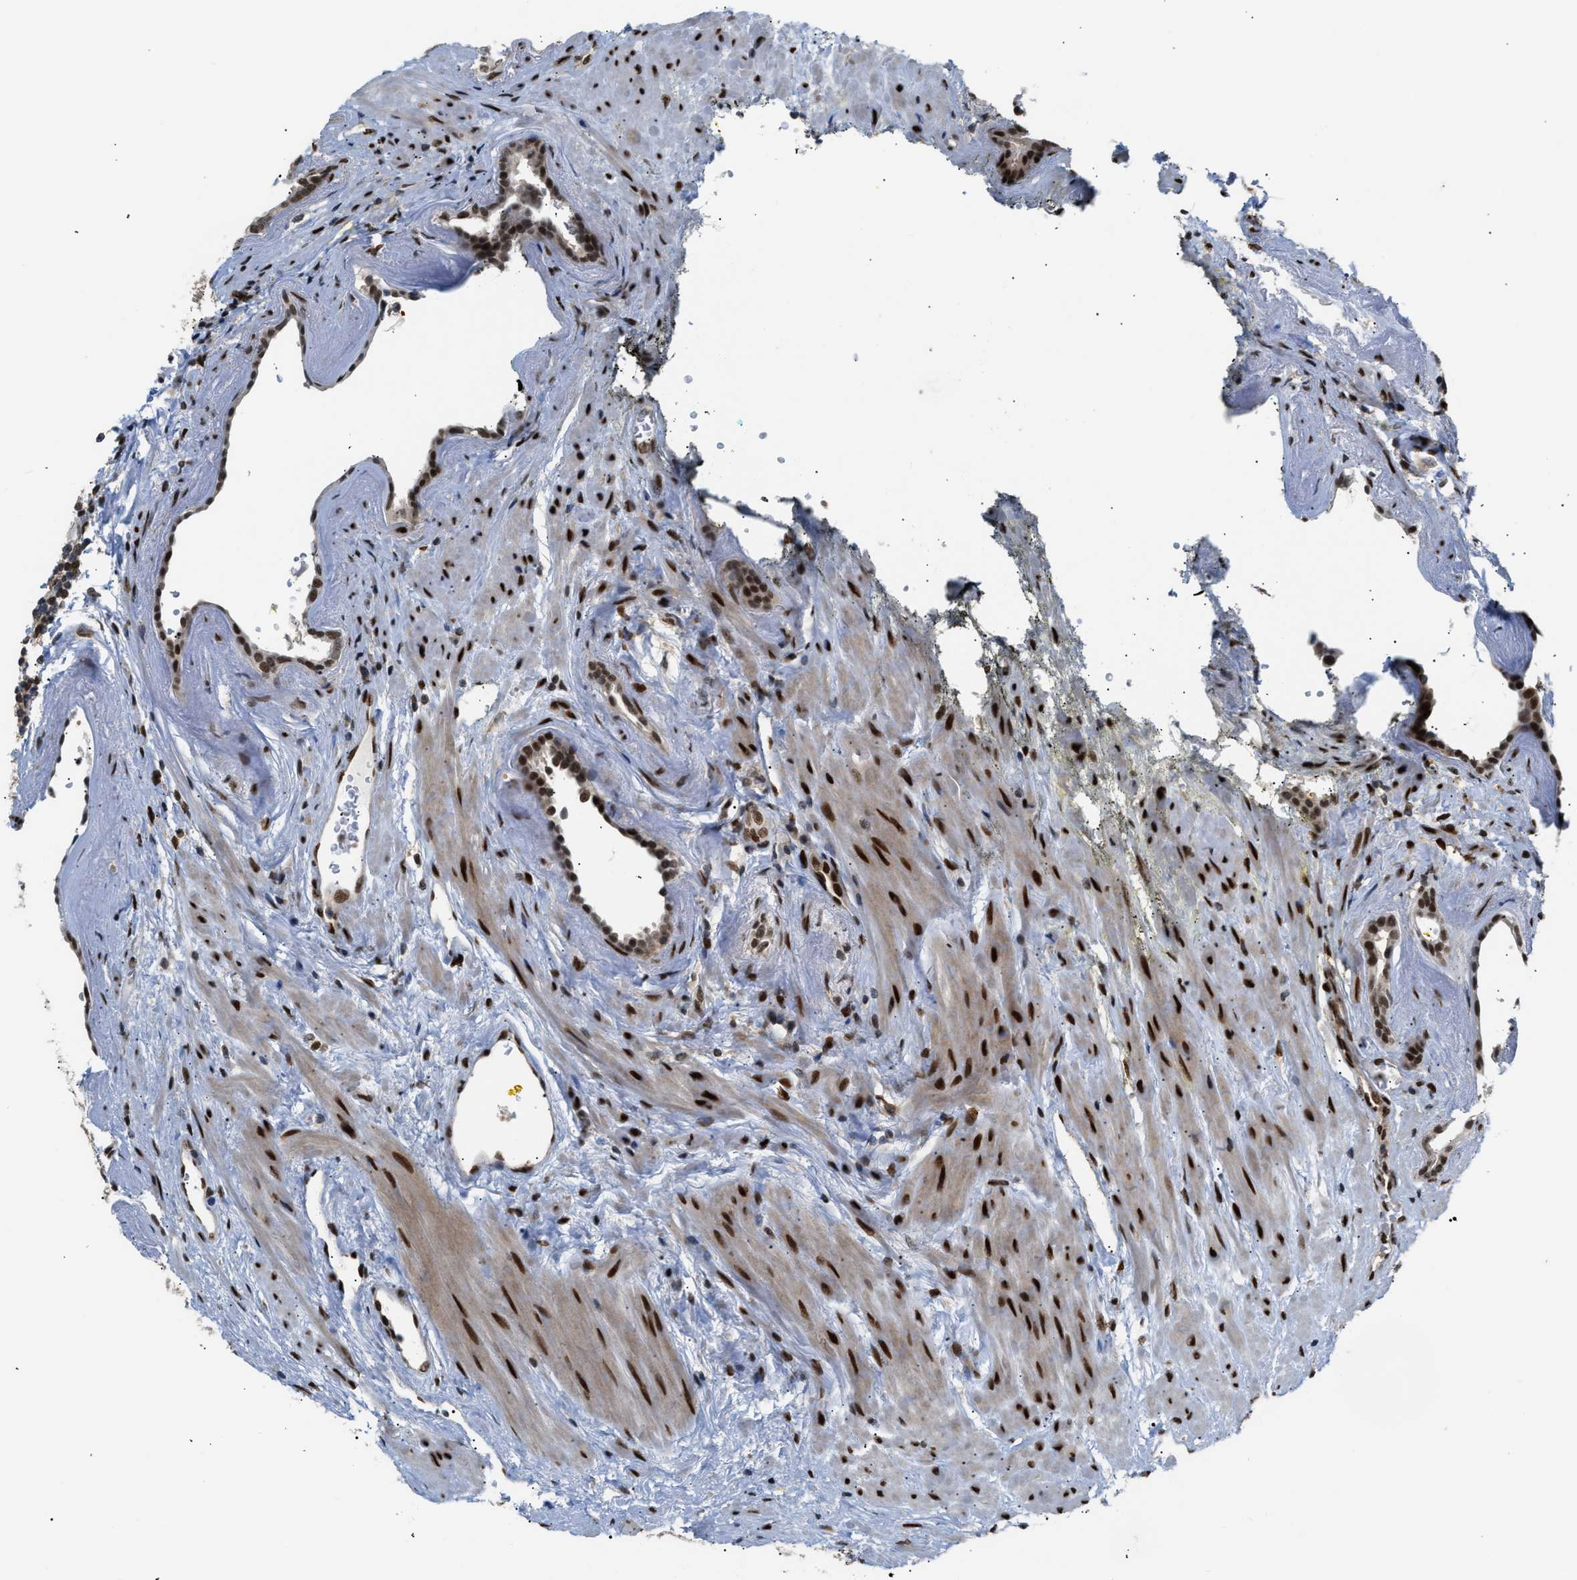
{"staining": {"intensity": "strong", "quantity": ">75%", "location": "nuclear"}, "tissue": "prostate cancer", "cell_type": "Tumor cells", "image_type": "cancer", "snomed": [{"axis": "morphology", "description": "Adenocarcinoma, High grade"}, {"axis": "topography", "description": "Prostate"}], "caption": "High-grade adenocarcinoma (prostate) was stained to show a protein in brown. There is high levels of strong nuclear positivity in approximately >75% of tumor cells.", "gene": "SSBP2", "patient": {"sex": "male", "age": 61}}